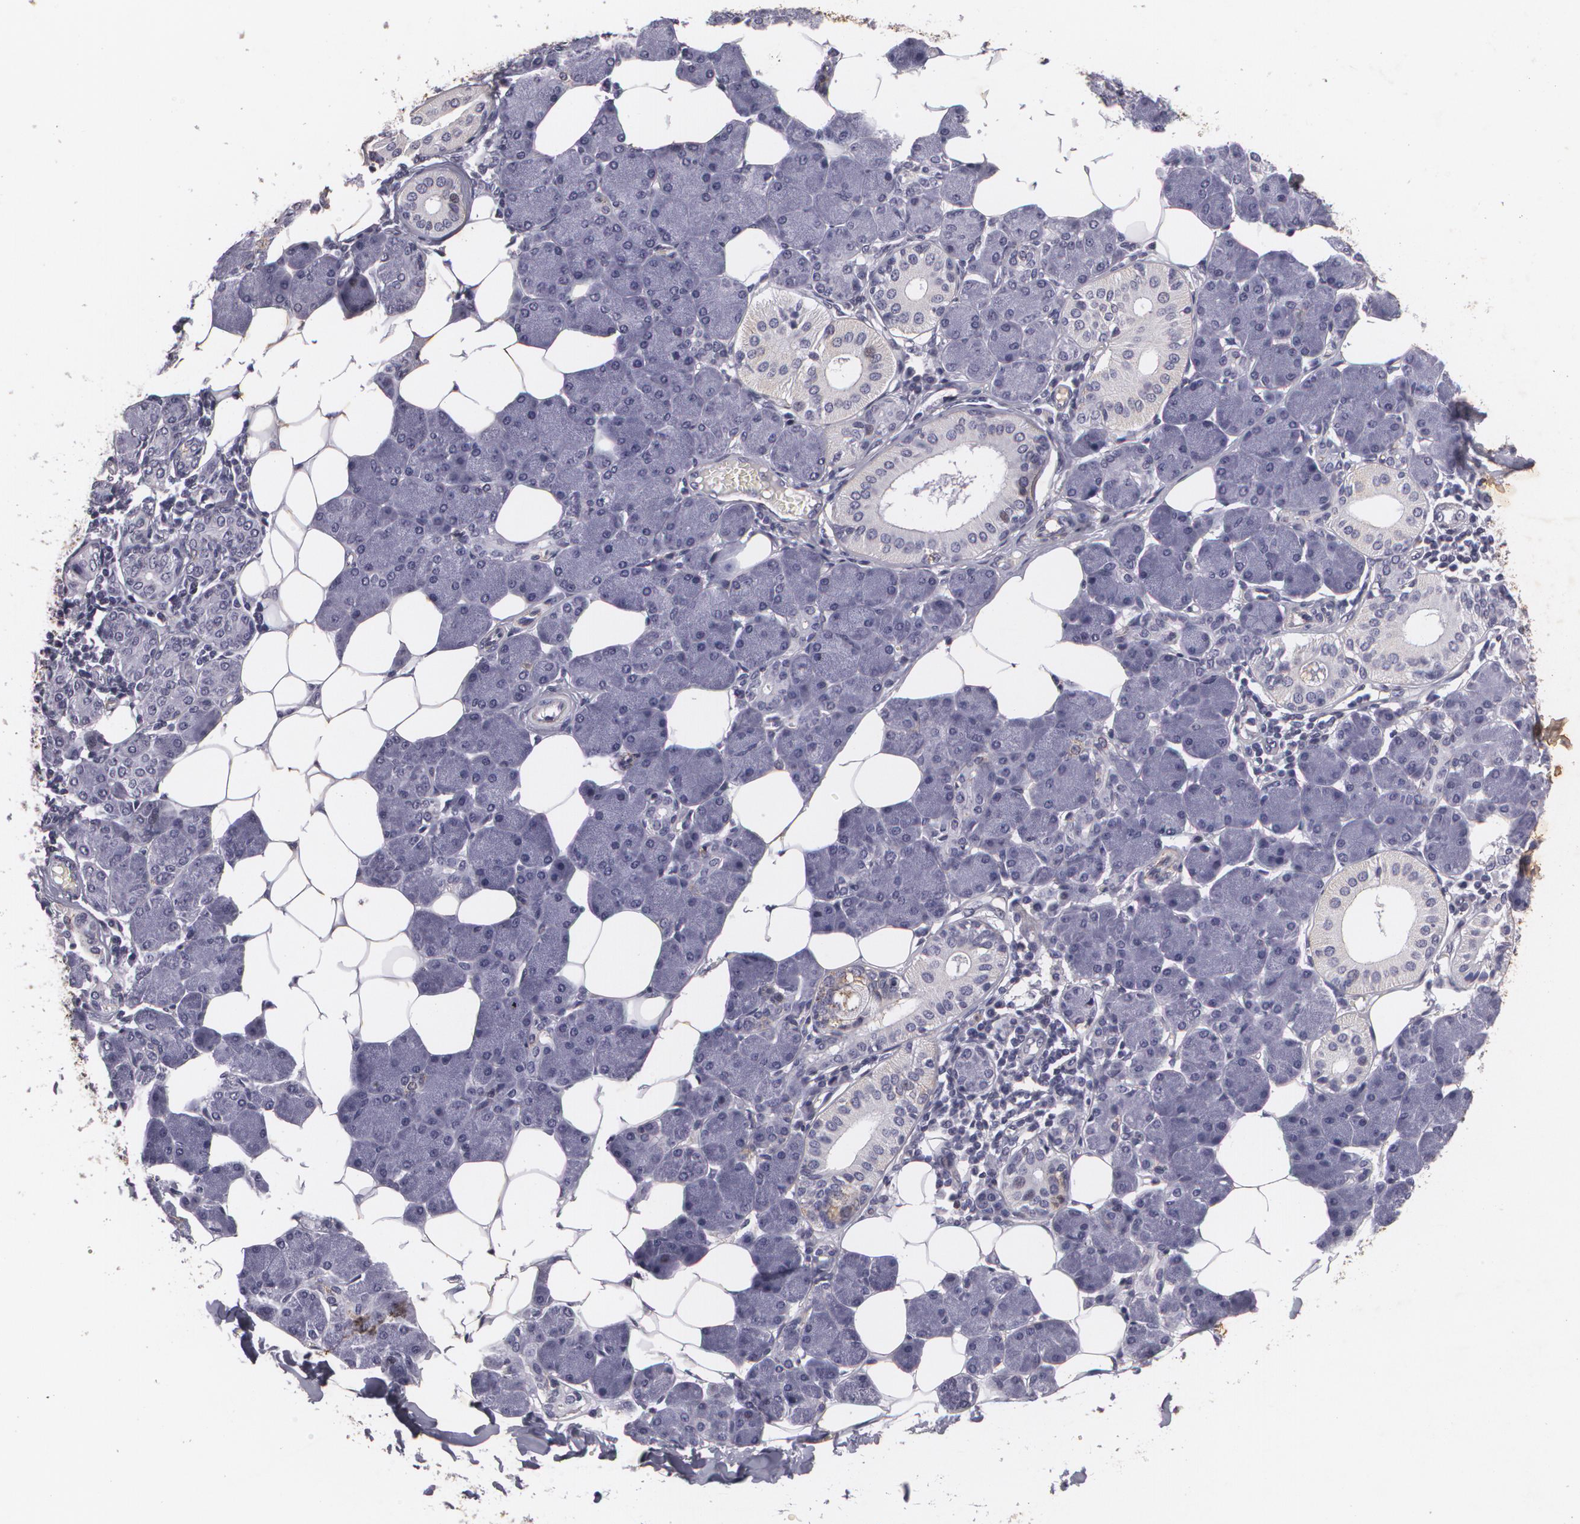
{"staining": {"intensity": "weak", "quantity": "<25%", "location": "cytoplasmic/membranous"}, "tissue": "salivary gland", "cell_type": "Glandular cells", "image_type": "normal", "snomed": [{"axis": "morphology", "description": "Normal tissue, NOS"}, {"axis": "morphology", "description": "Adenoma, NOS"}, {"axis": "topography", "description": "Salivary gland"}], "caption": "Immunohistochemistry (IHC) image of unremarkable salivary gland stained for a protein (brown), which shows no expression in glandular cells.", "gene": "KCNA4", "patient": {"sex": "female", "age": 32}}